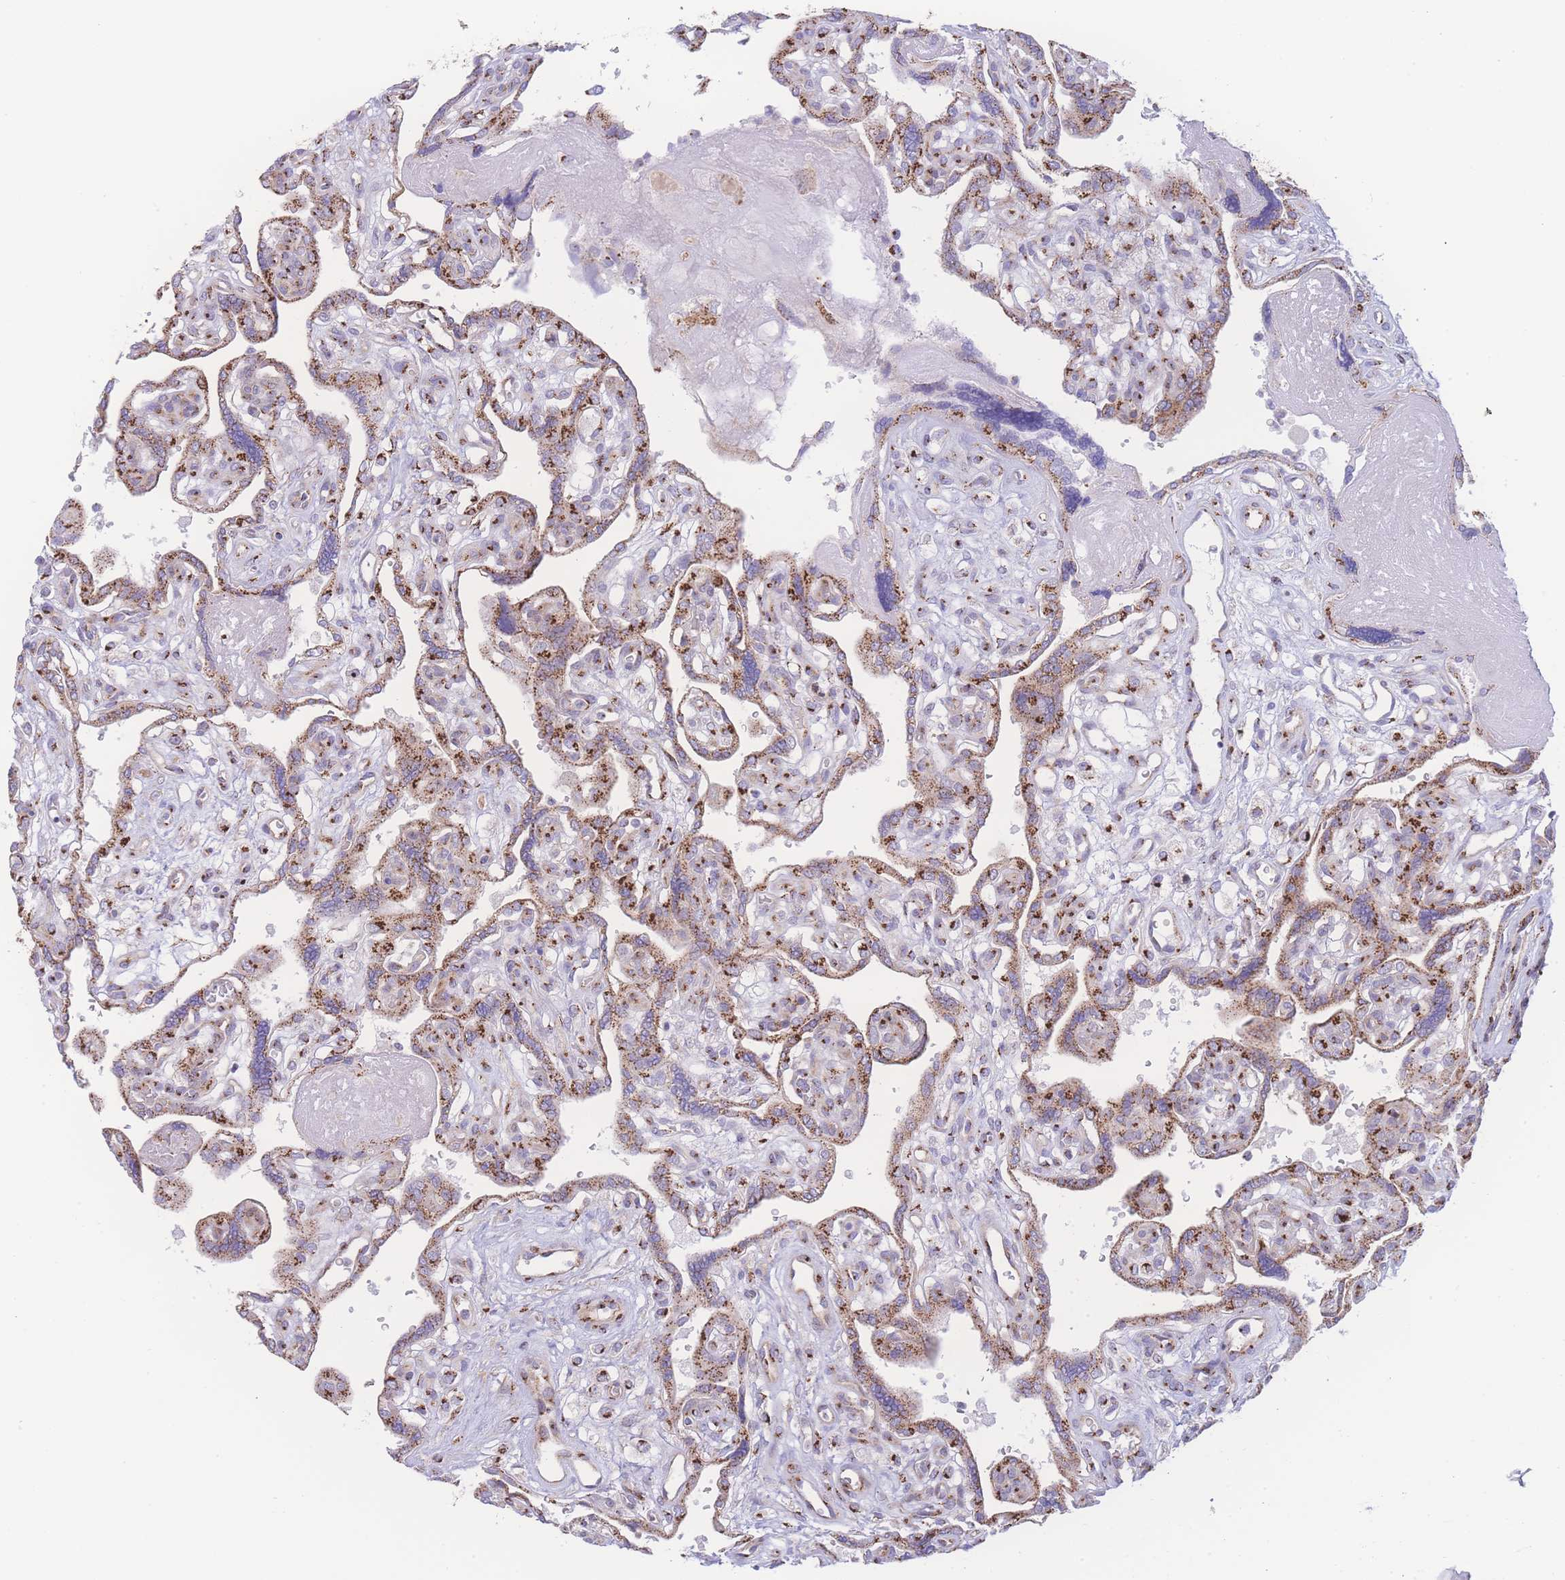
{"staining": {"intensity": "moderate", "quantity": ">75%", "location": "cytoplasmic/membranous"}, "tissue": "placenta", "cell_type": "Trophoblastic cells", "image_type": "normal", "snomed": [{"axis": "morphology", "description": "Normal tissue, NOS"}, {"axis": "topography", "description": "Placenta"}], "caption": "Placenta stained for a protein shows moderate cytoplasmic/membranous positivity in trophoblastic cells.", "gene": "GOLM2", "patient": {"sex": "female", "age": 39}}